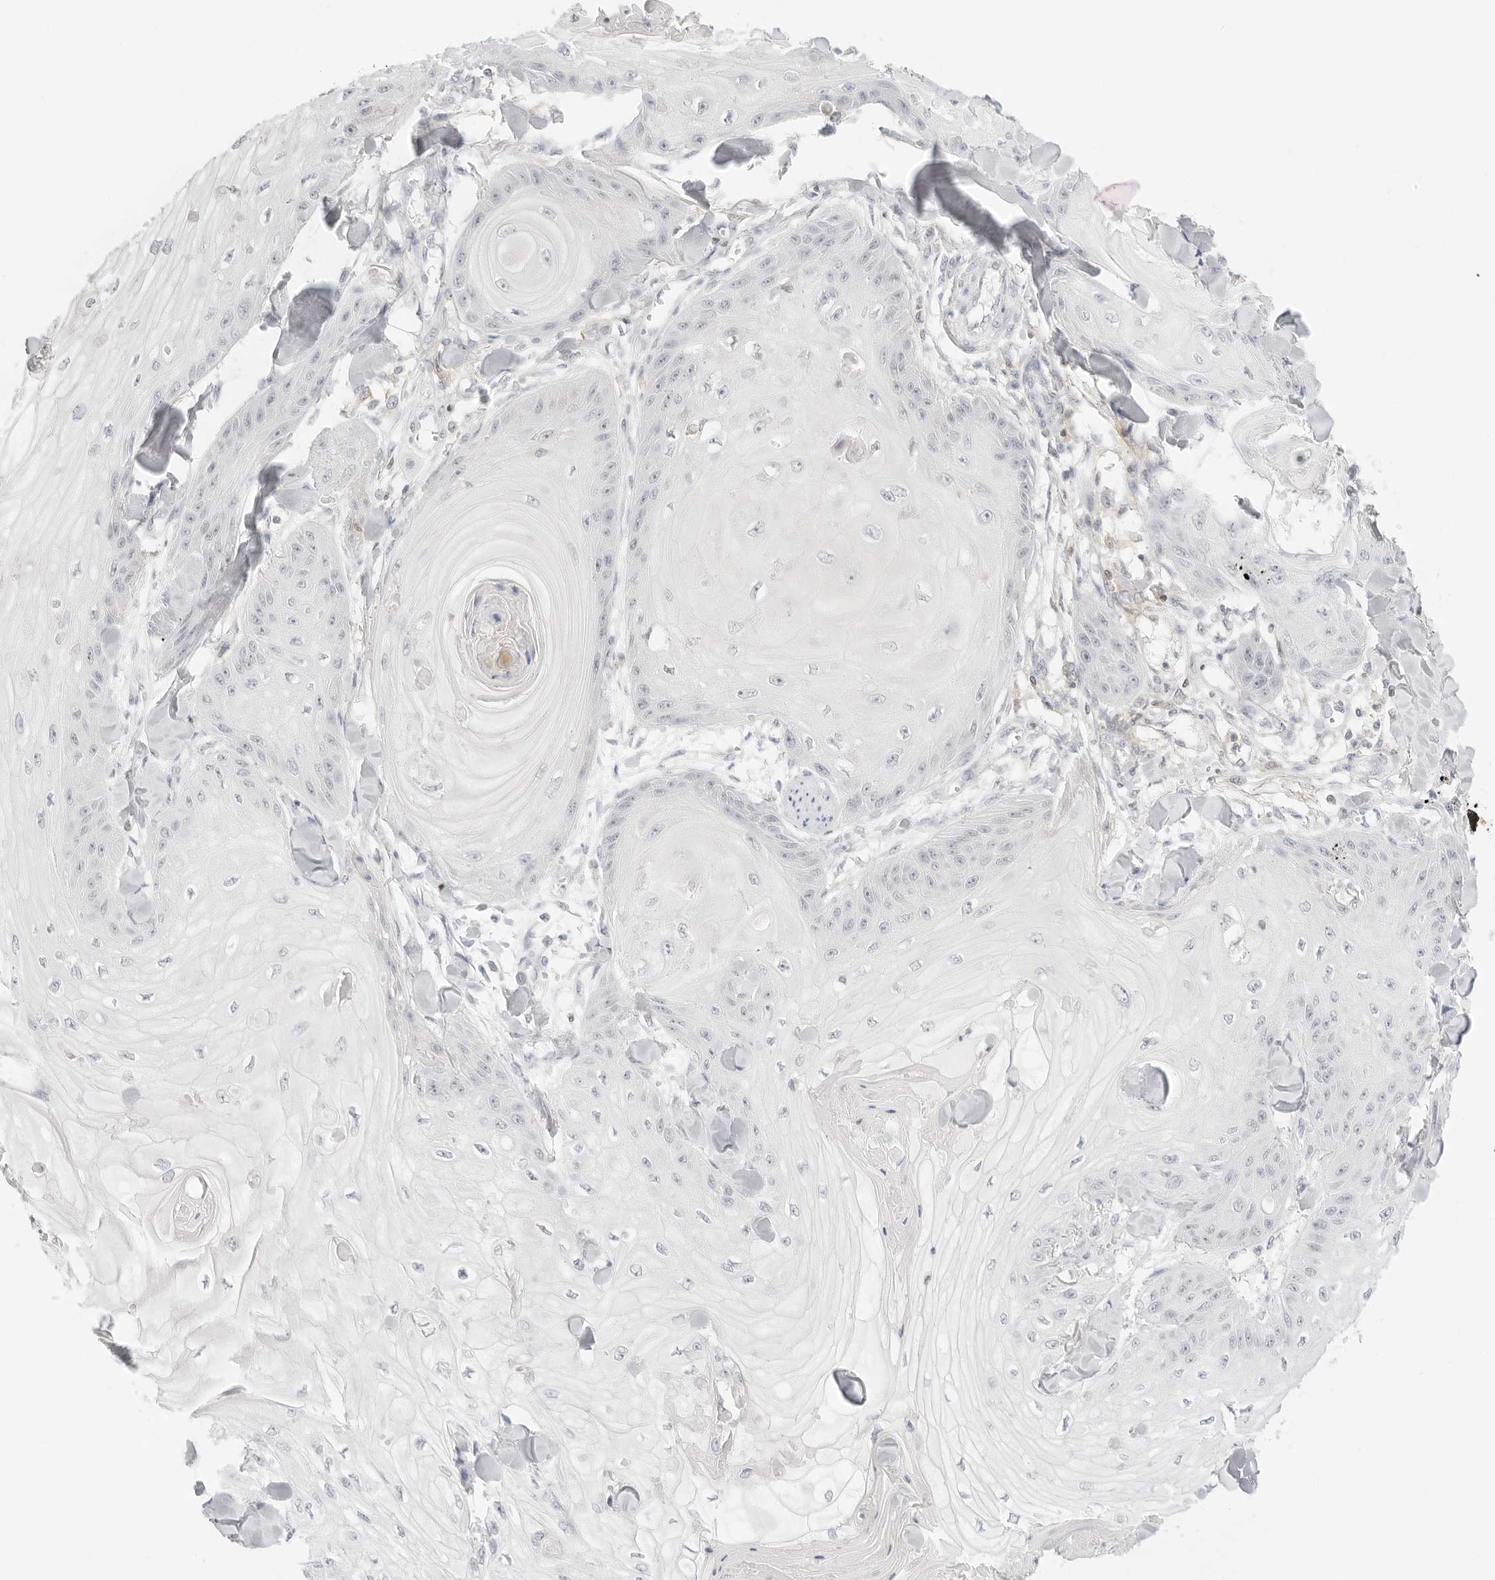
{"staining": {"intensity": "negative", "quantity": "none", "location": "none"}, "tissue": "skin cancer", "cell_type": "Tumor cells", "image_type": "cancer", "snomed": [{"axis": "morphology", "description": "Squamous cell carcinoma, NOS"}, {"axis": "topography", "description": "Skin"}], "caption": "Human skin squamous cell carcinoma stained for a protein using immunohistochemistry displays no staining in tumor cells.", "gene": "TNFRSF14", "patient": {"sex": "male", "age": 74}}